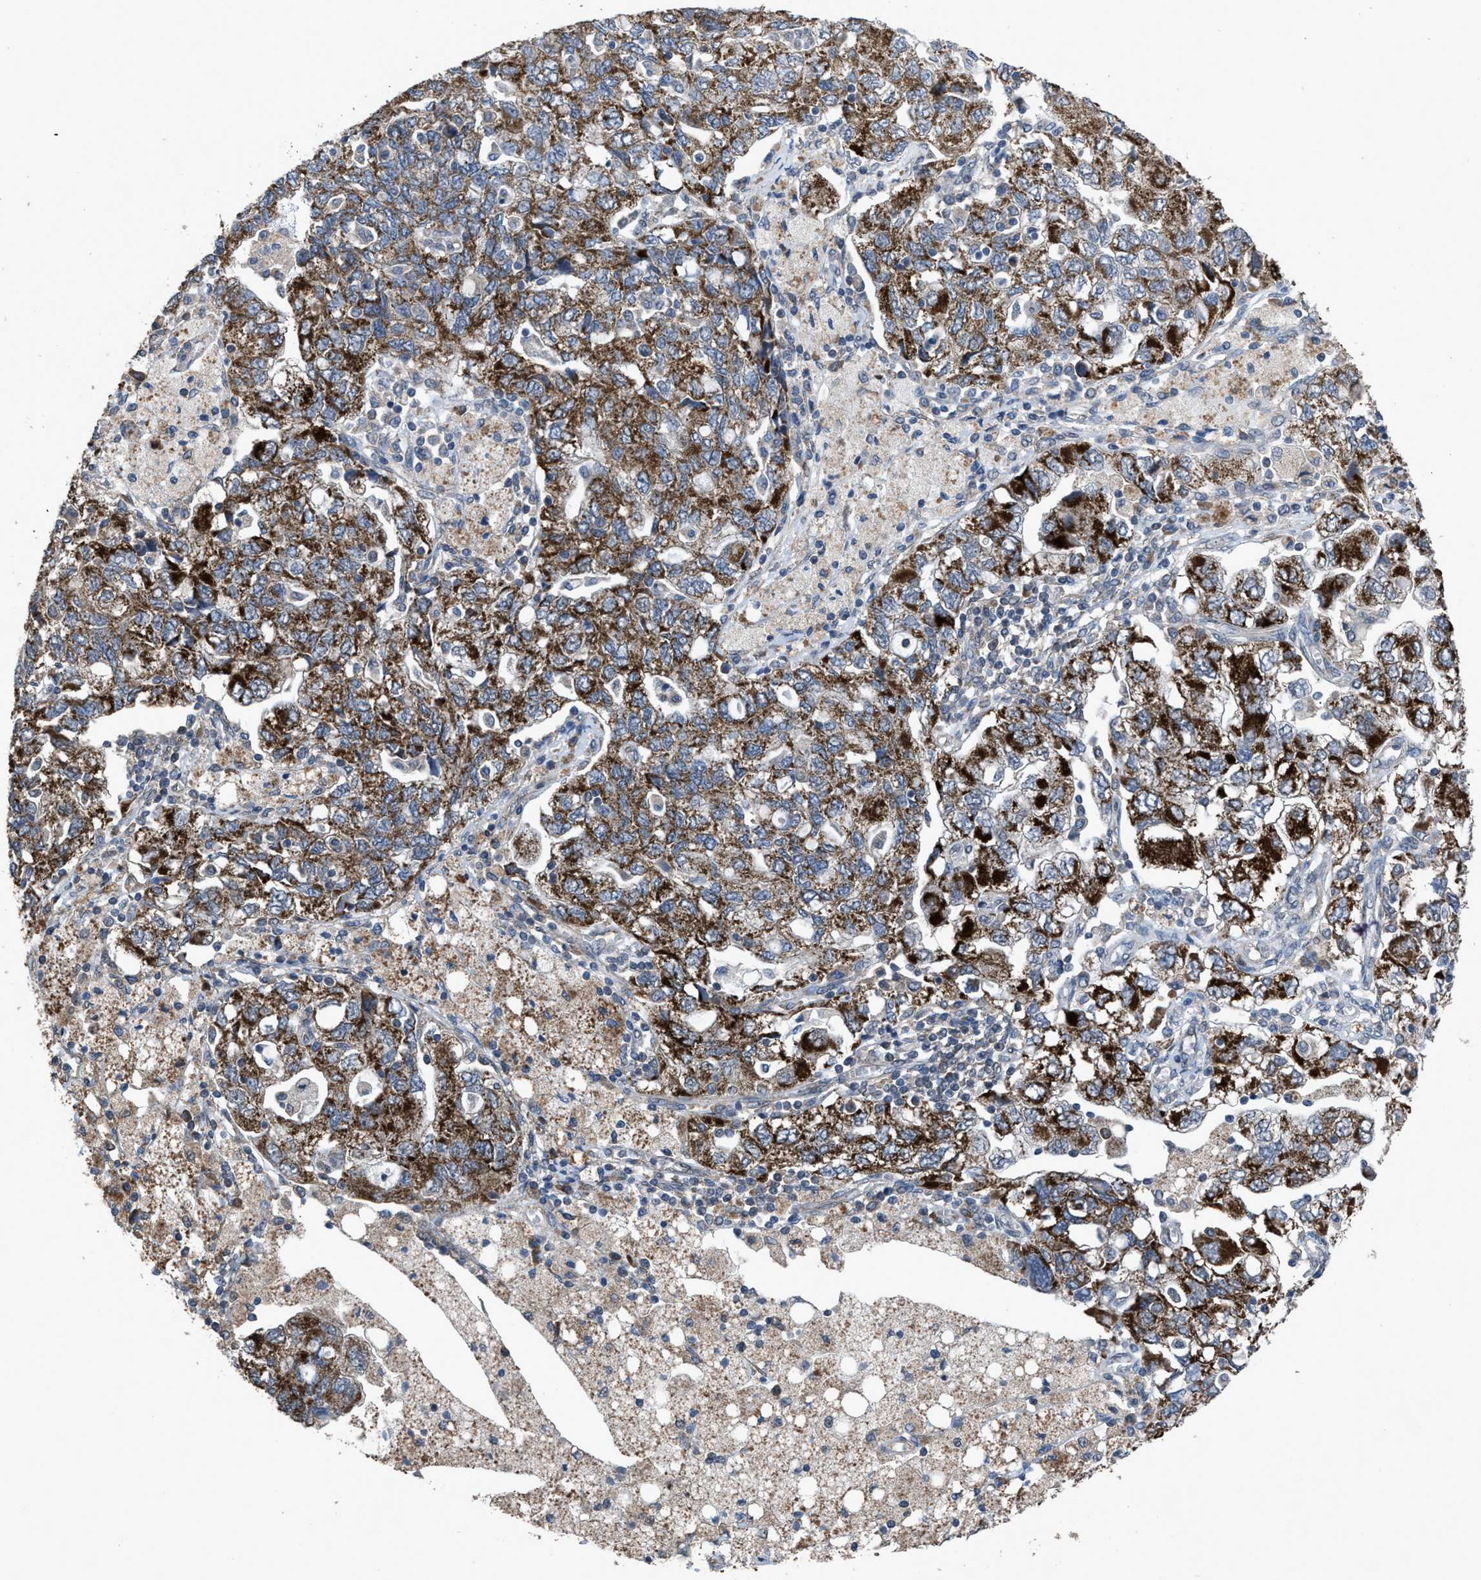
{"staining": {"intensity": "strong", "quantity": ">75%", "location": "cytoplasmic/membranous"}, "tissue": "ovarian cancer", "cell_type": "Tumor cells", "image_type": "cancer", "snomed": [{"axis": "morphology", "description": "Carcinoma, NOS"}, {"axis": "morphology", "description": "Cystadenocarcinoma, serous, NOS"}, {"axis": "topography", "description": "Ovary"}], "caption": "Serous cystadenocarcinoma (ovarian) tissue displays strong cytoplasmic/membranous positivity in approximately >75% of tumor cells", "gene": "ARL6", "patient": {"sex": "female", "age": 69}}